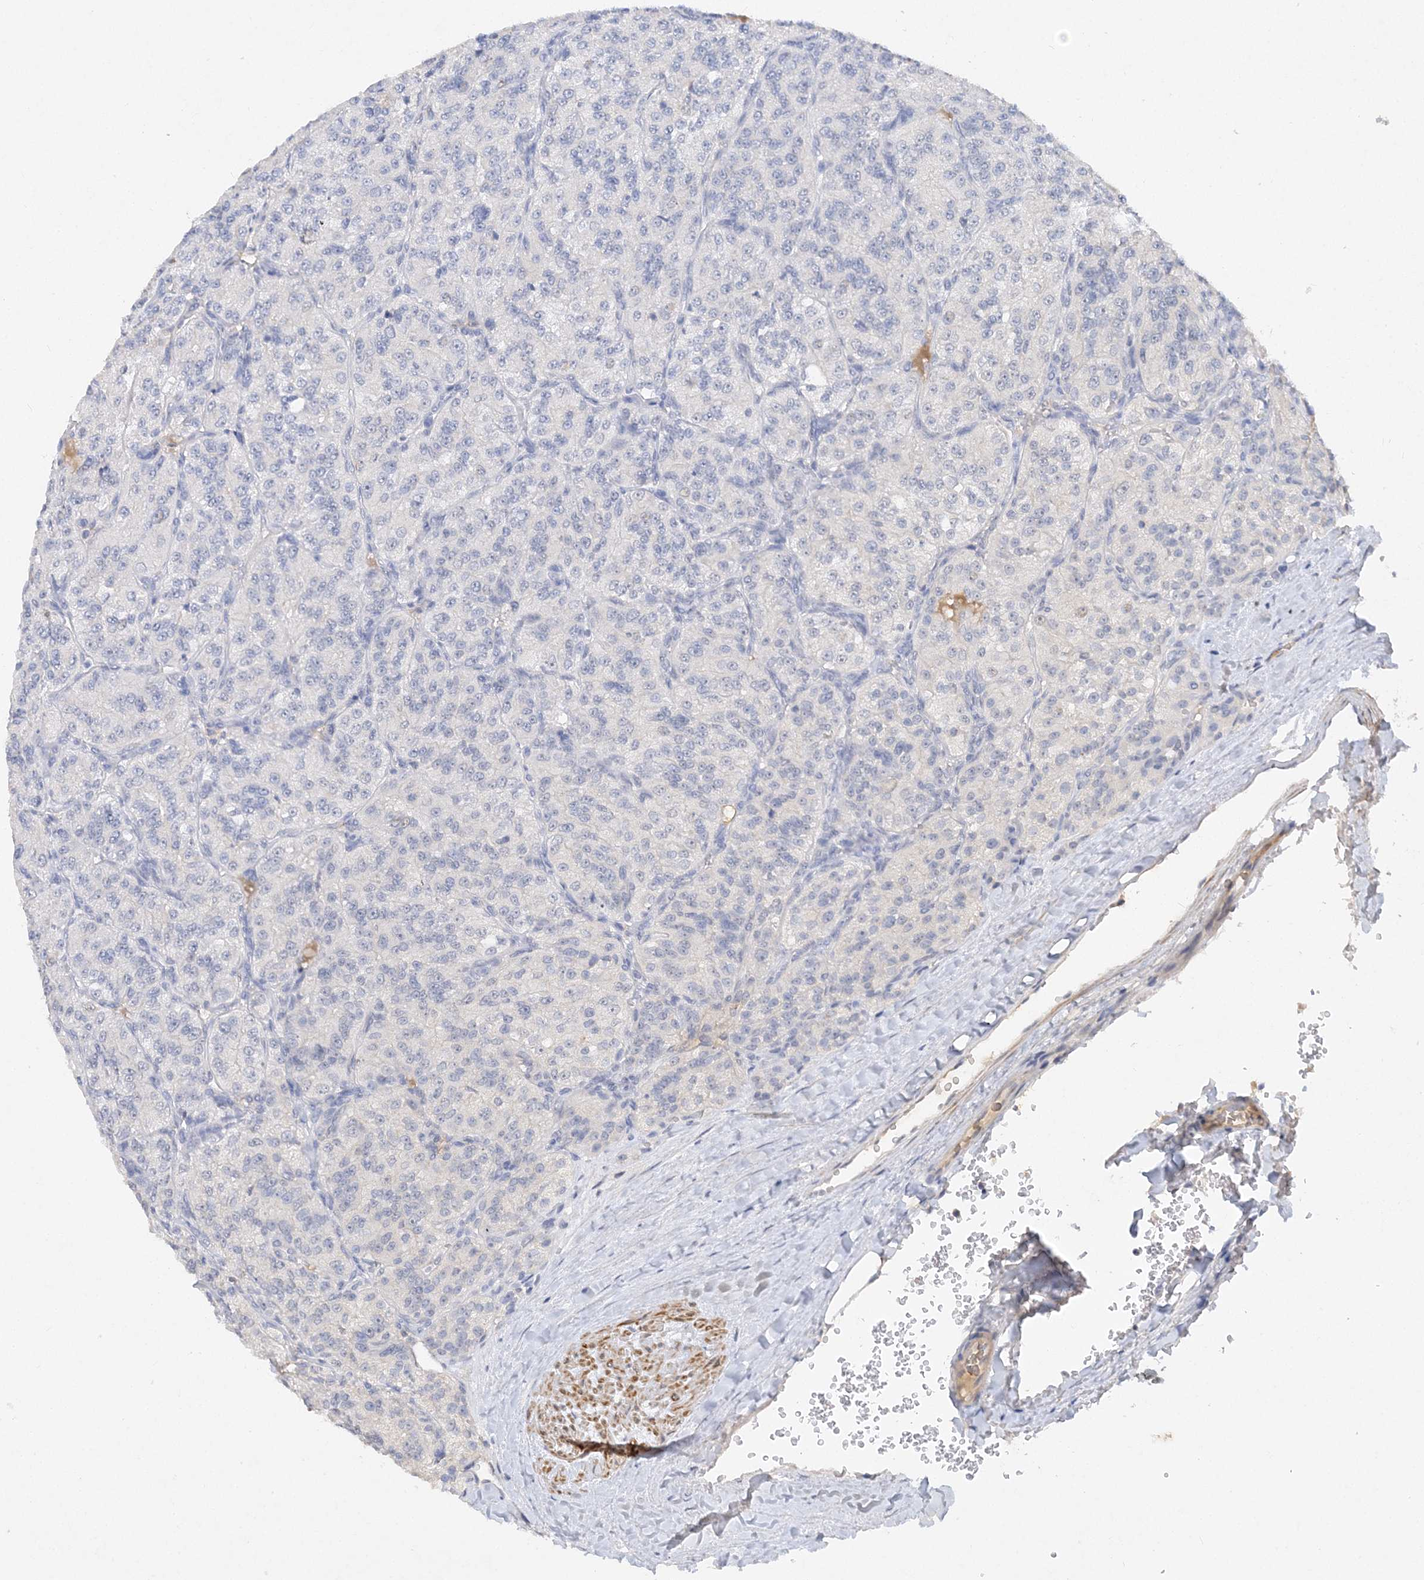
{"staining": {"intensity": "negative", "quantity": "none", "location": "none"}, "tissue": "renal cancer", "cell_type": "Tumor cells", "image_type": "cancer", "snomed": [{"axis": "morphology", "description": "Adenocarcinoma, NOS"}, {"axis": "topography", "description": "Kidney"}], "caption": "The photomicrograph displays no staining of tumor cells in renal cancer (adenocarcinoma).", "gene": "C11orf58", "patient": {"sex": "female", "age": 63}}